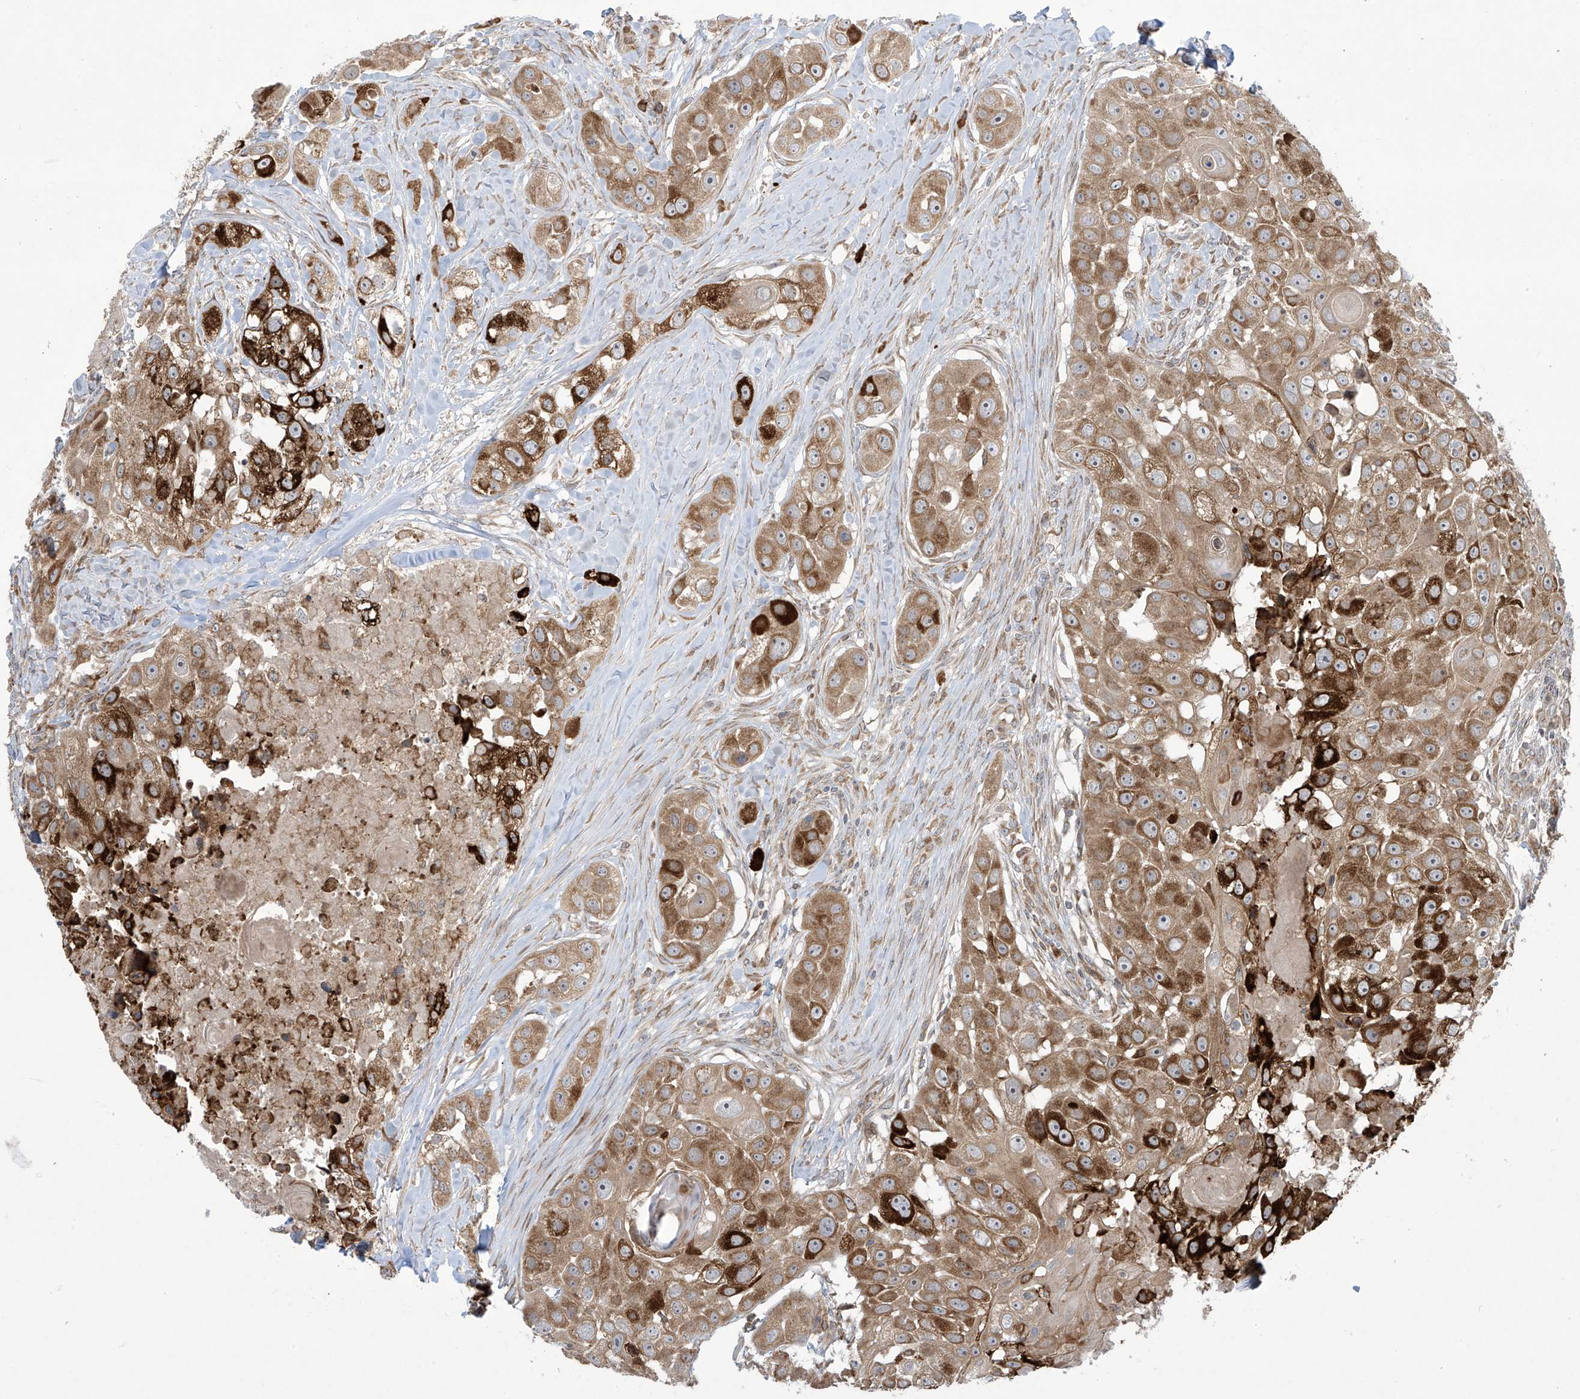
{"staining": {"intensity": "strong", "quantity": "25%-75%", "location": "cytoplasmic/membranous"}, "tissue": "head and neck cancer", "cell_type": "Tumor cells", "image_type": "cancer", "snomed": [{"axis": "morphology", "description": "Normal tissue, NOS"}, {"axis": "morphology", "description": "Squamous cell carcinoma, NOS"}, {"axis": "topography", "description": "Skeletal muscle"}, {"axis": "topography", "description": "Head-Neck"}], "caption": "This image displays immunohistochemistry staining of head and neck cancer (squamous cell carcinoma), with high strong cytoplasmic/membranous positivity in about 25%-75% of tumor cells.", "gene": "PPAT", "patient": {"sex": "male", "age": 51}}